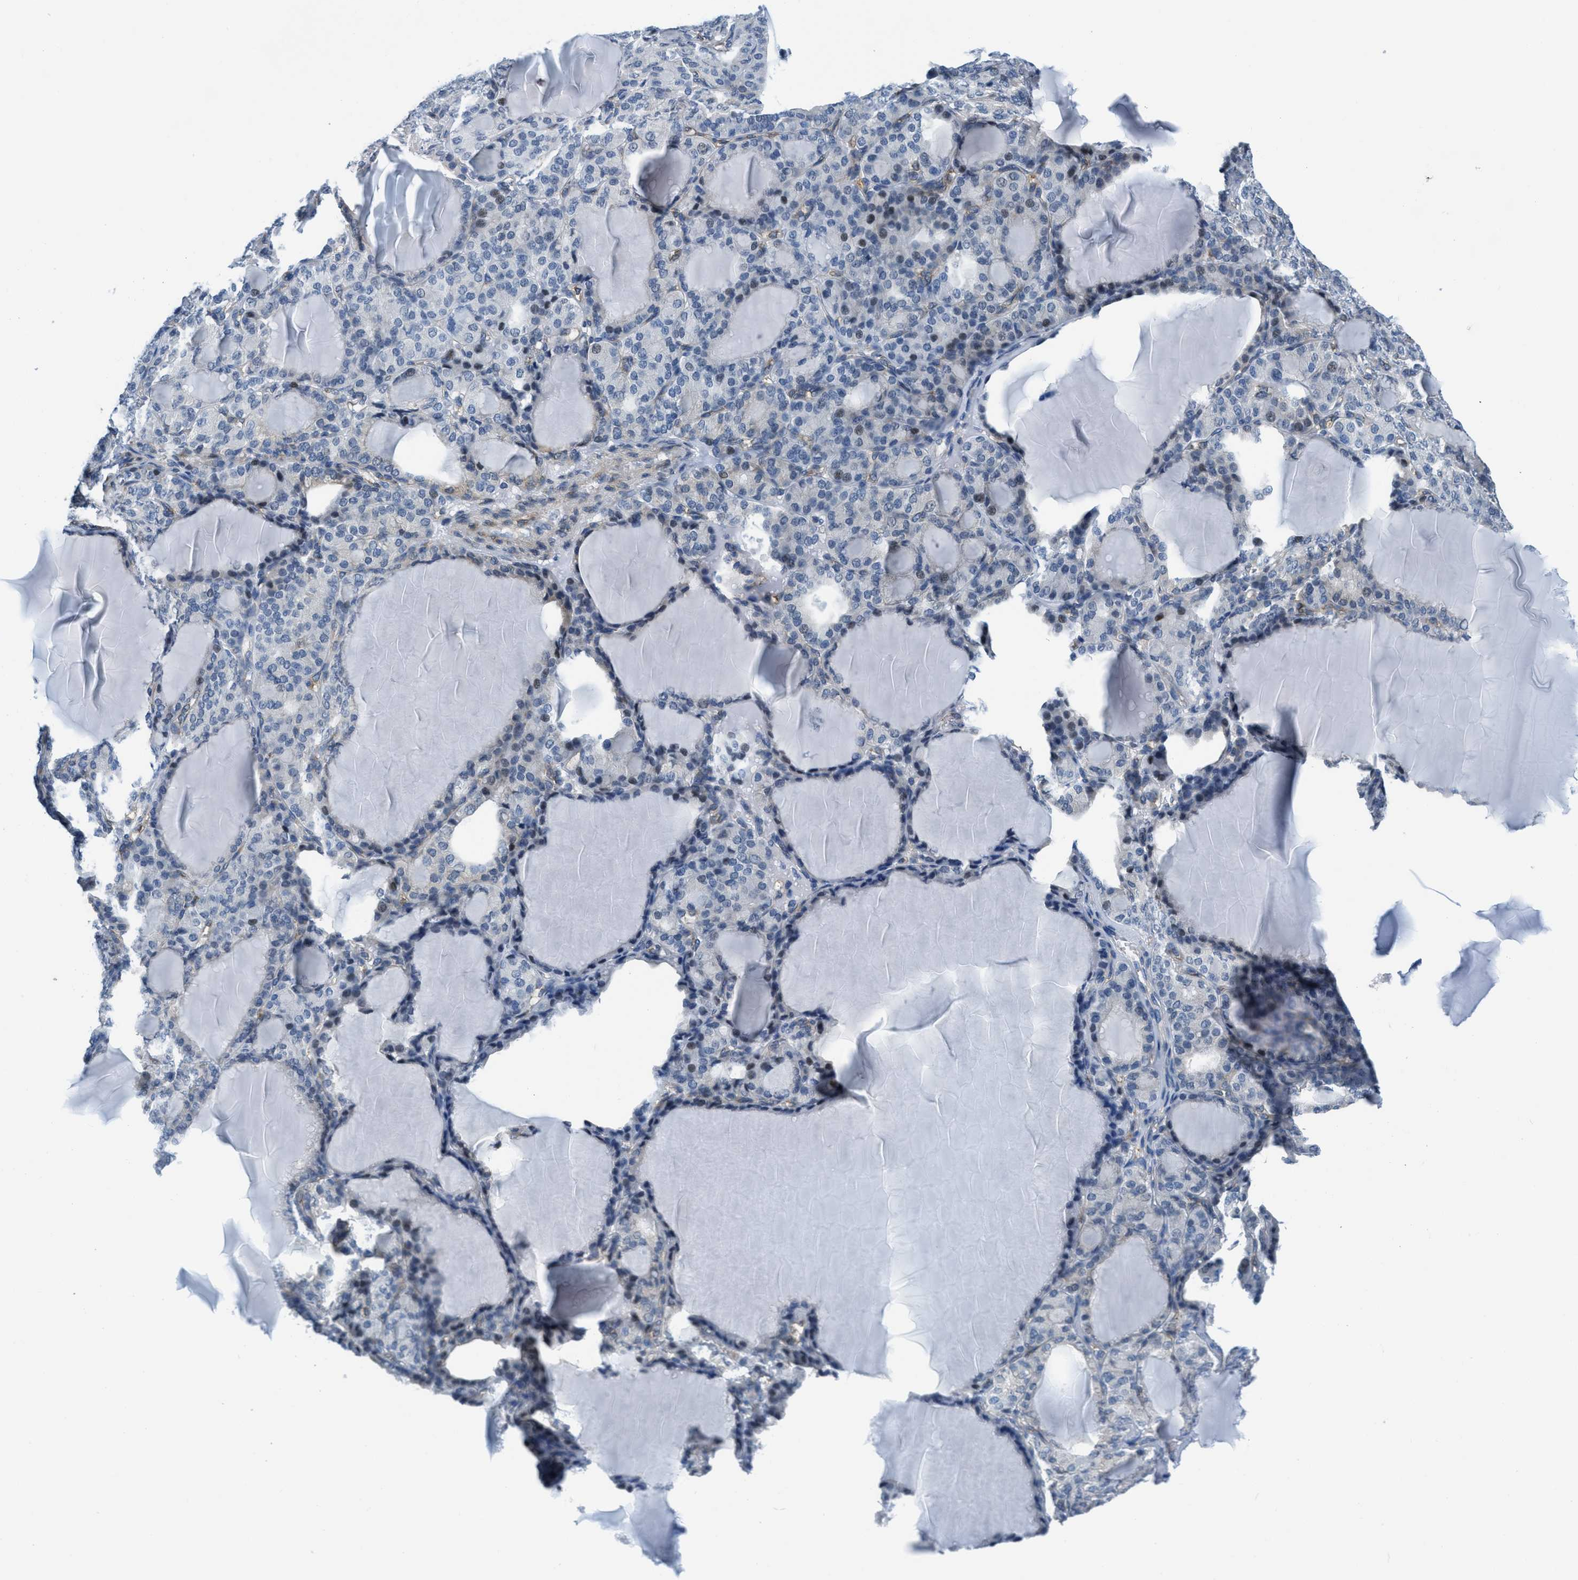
{"staining": {"intensity": "negative", "quantity": "none", "location": "none"}, "tissue": "thyroid gland", "cell_type": "Glandular cells", "image_type": "normal", "snomed": [{"axis": "morphology", "description": "Normal tissue, NOS"}, {"axis": "topography", "description": "Thyroid gland"}], "caption": "Image shows no significant protein expression in glandular cells of unremarkable thyroid gland.", "gene": "MAPRE2", "patient": {"sex": "female", "age": 28}}